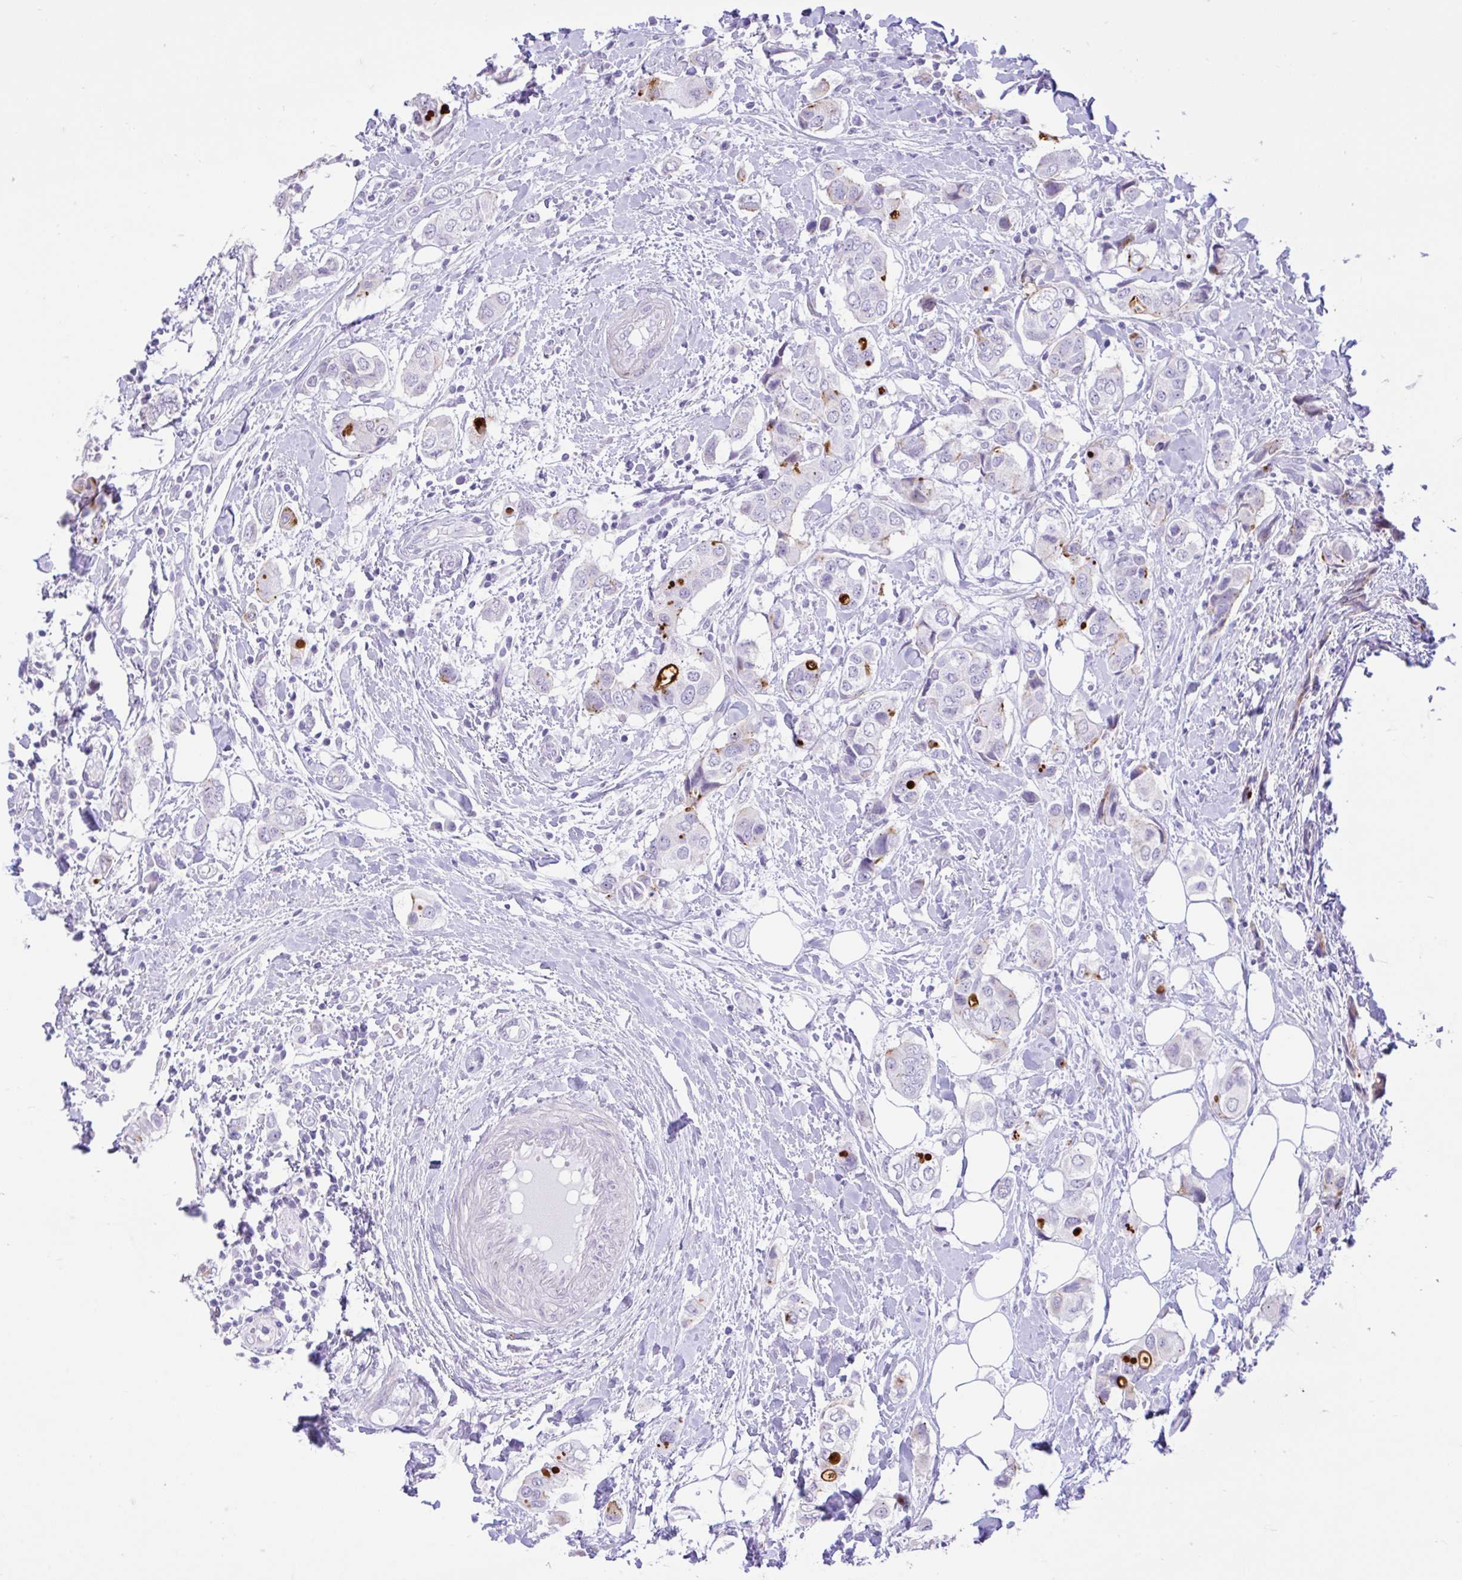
{"staining": {"intensity": "strong", "quantity": "<25%", "location": "cytoplasmic/membranous"}, "tissue": "breast cancer", "cell_type": "Tumor cells", "image_type": "cancer", "snomed": [{"axis": "morphology", "description": "Lobular carcinoma"}, {"axis": "topography", "description": "Breast"}], "caption": "Human breast cancer stained with a brown dye exhibits strong cytoplasmic/membranous positive positivity in about <25% of tumor cells.", "gene": "REEP1", "patient": {"sex": "female", "age": 51}}